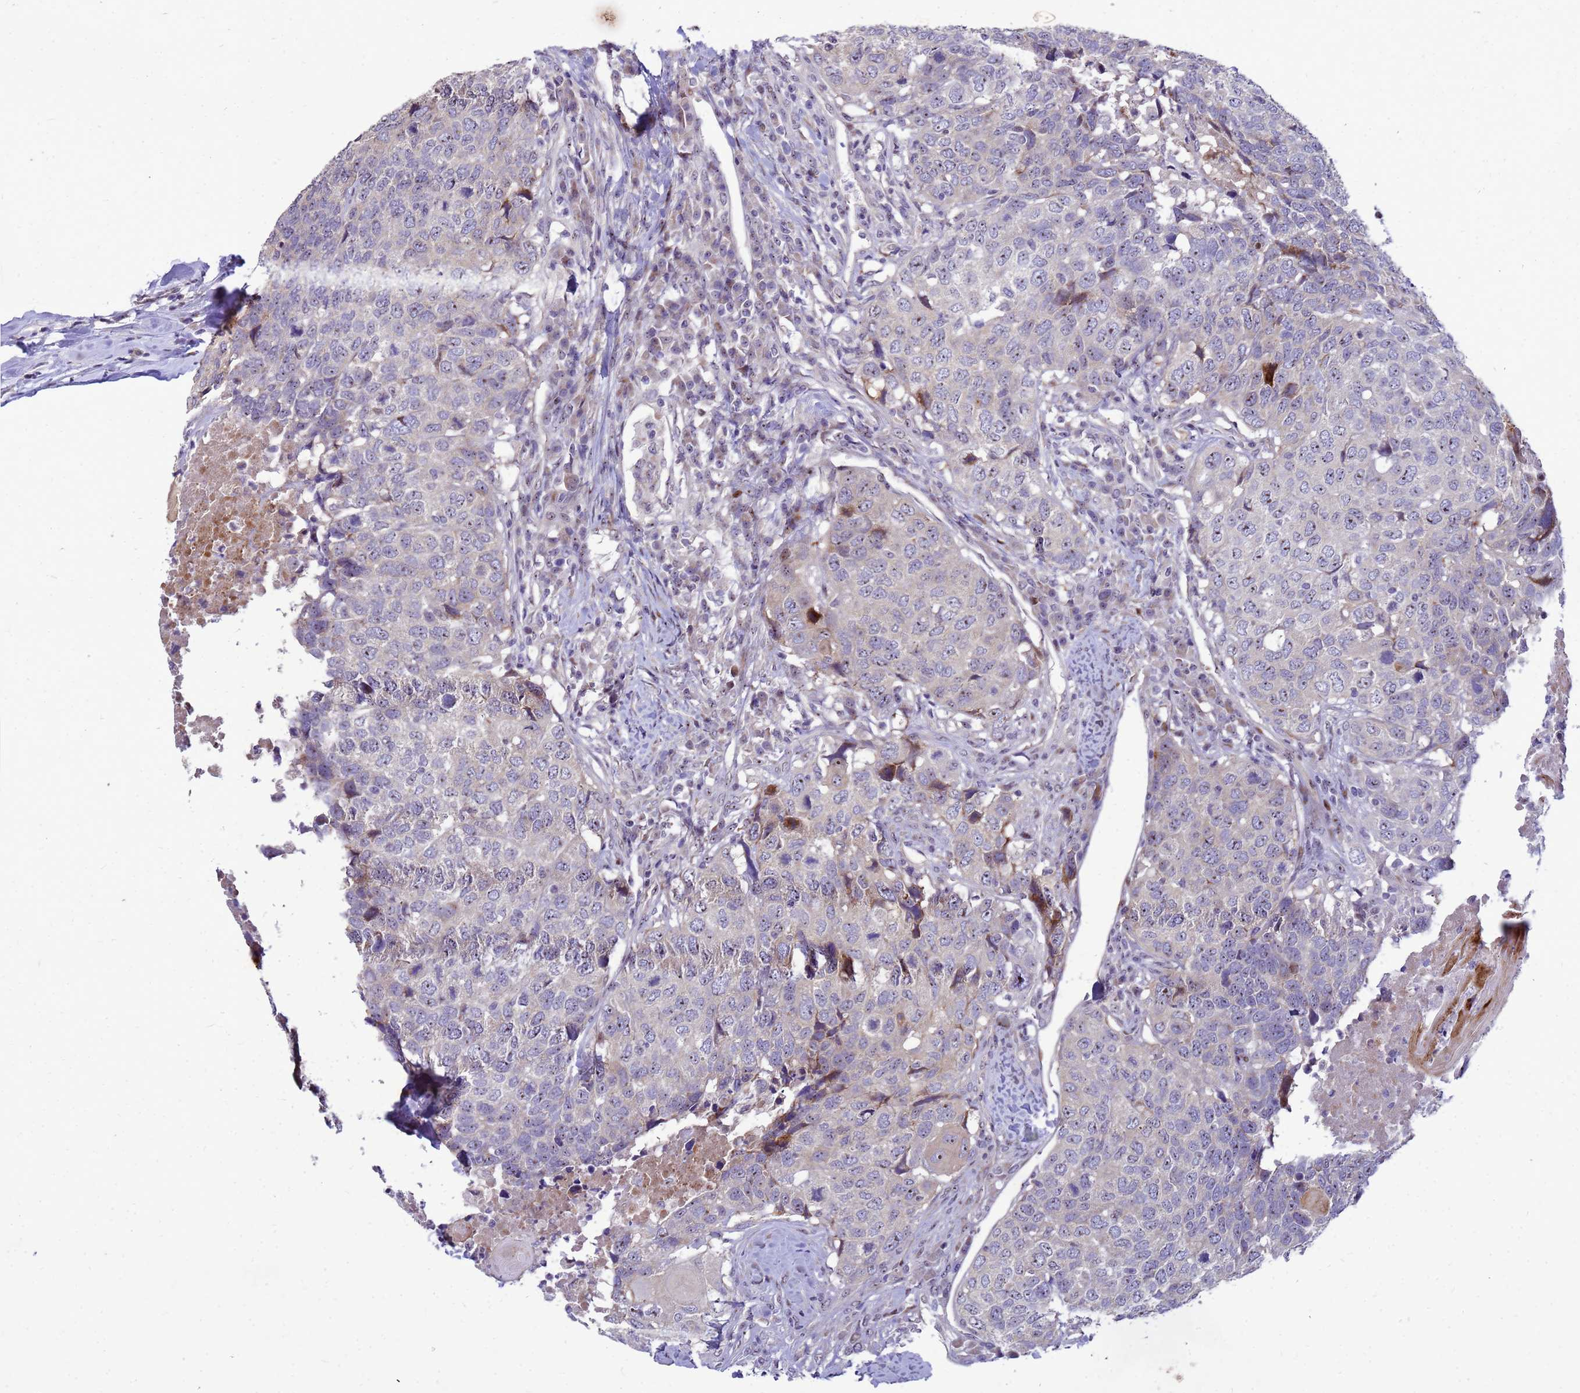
{"staining": {"intensity": "negative", "quantity": "none", "location": "none"}, "tissue": "head and neck cancer", "cell_type": "Tumor cells", "image_type": "cancer", "snomed": [{"axis": "morphology", "description": "Squamous cell carcinoma, NOS"}, {"axis": "topography", "description": "Head-Neck"}], "caption": "Protein analysis of head and neck cancer (squamous cell carcinoma) exhibits no significant expression in tumor cells.", "gene": "RSPO1", "patient": {"sex": "male", "age": 66}}